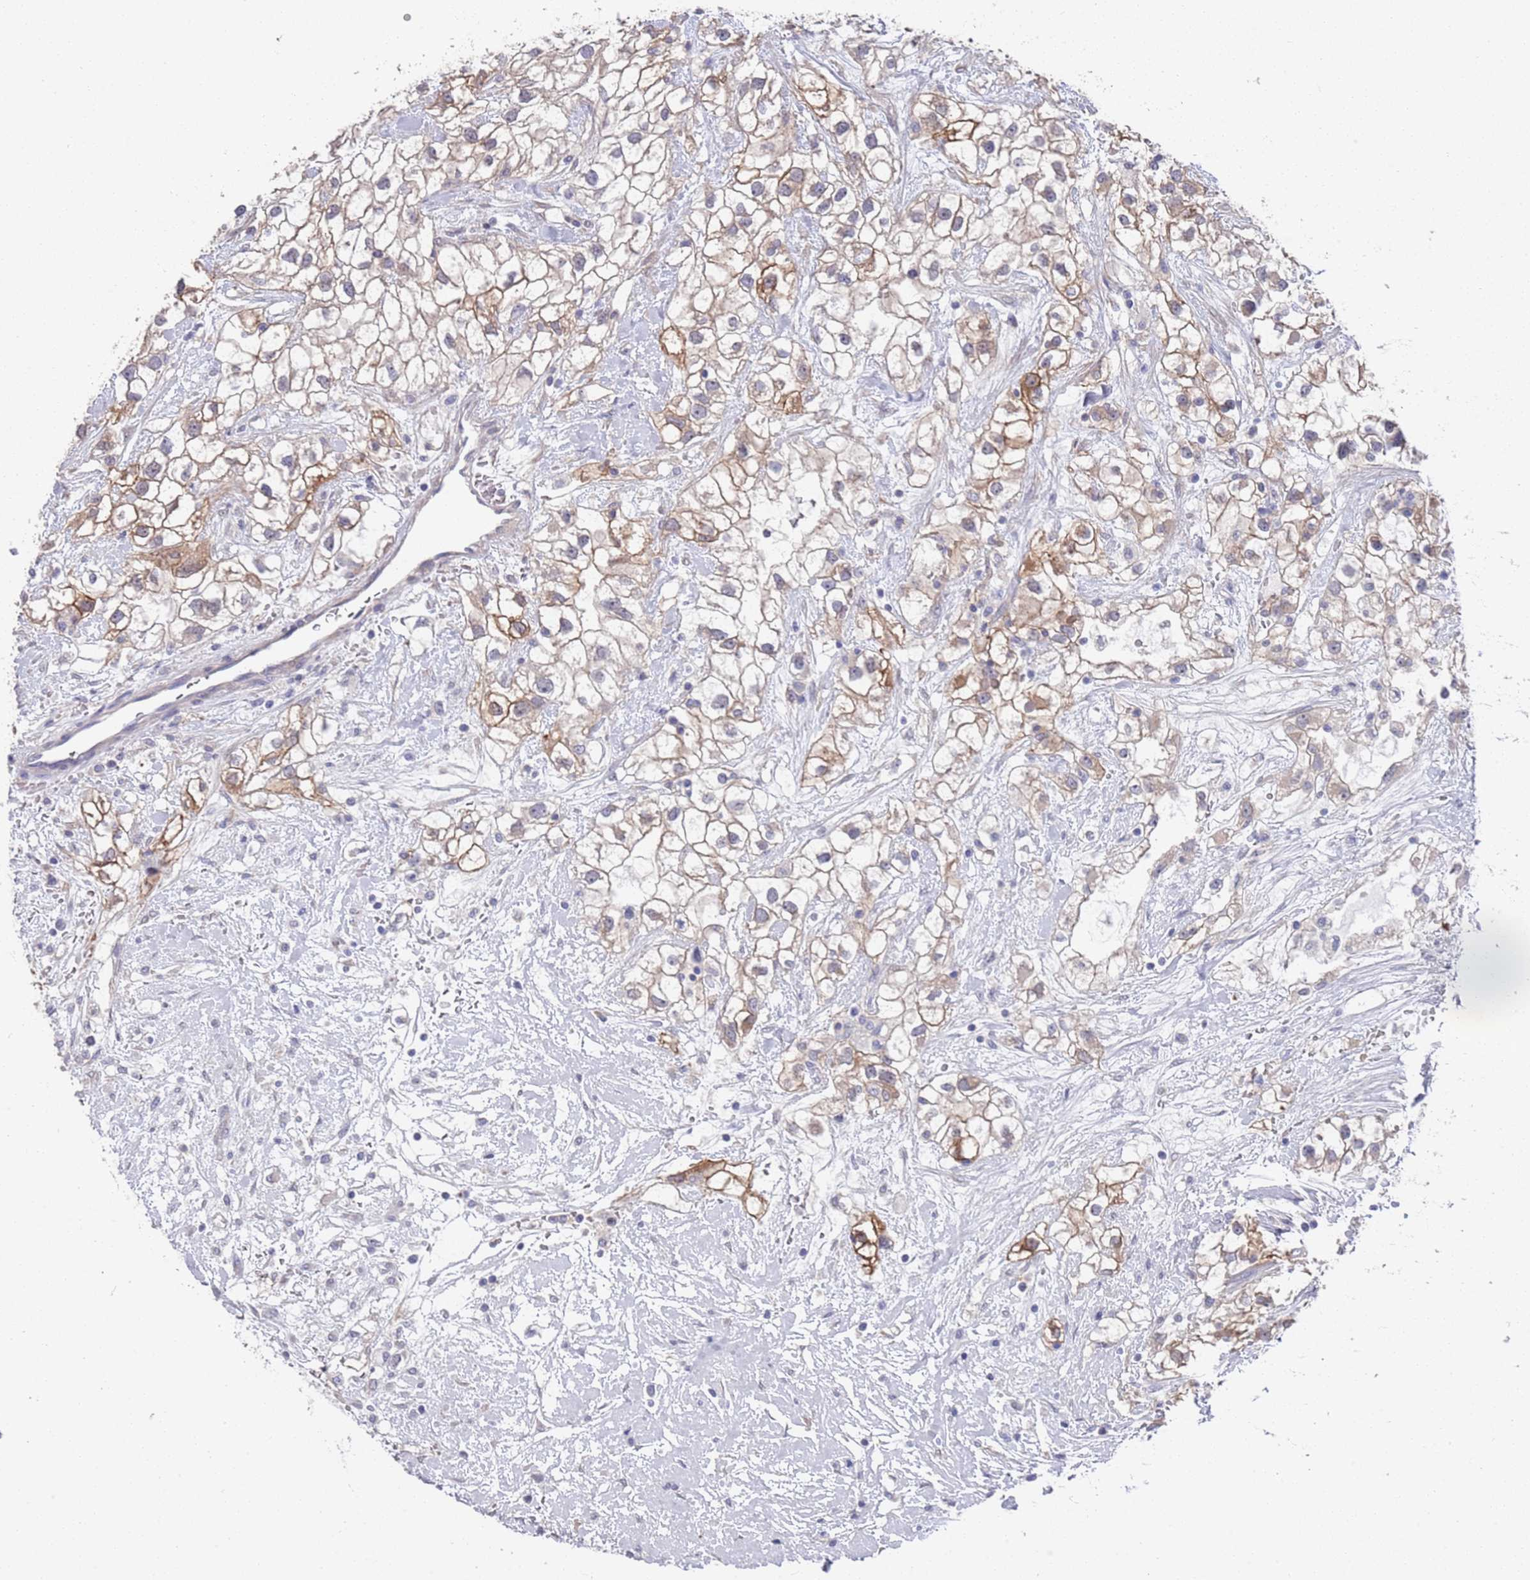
{"staining": {"intensity": "moderate", "quantity": "25%-75%", "location": "cytoplasmic/membranous"}, "tissue": "renal cancer", "cell_type": "Tumor cells", "image_type": "cancer", "snomed": [{"axis": "morphology", "description": "Adenocarcinoma, NOS"}, {"axis": "topography", "description": "Kidney"}], "caption": "This histopathology image demonstrates adenocarcinoma (renal) stained with IHC to label a protein in brown. The cytoplasmic/membranous of tumor cells show moderate positivity for the protein. Nuclei are counter-stained blue.", "gene": "ANK2", "patient": {"sex": "male", "age": 59}}